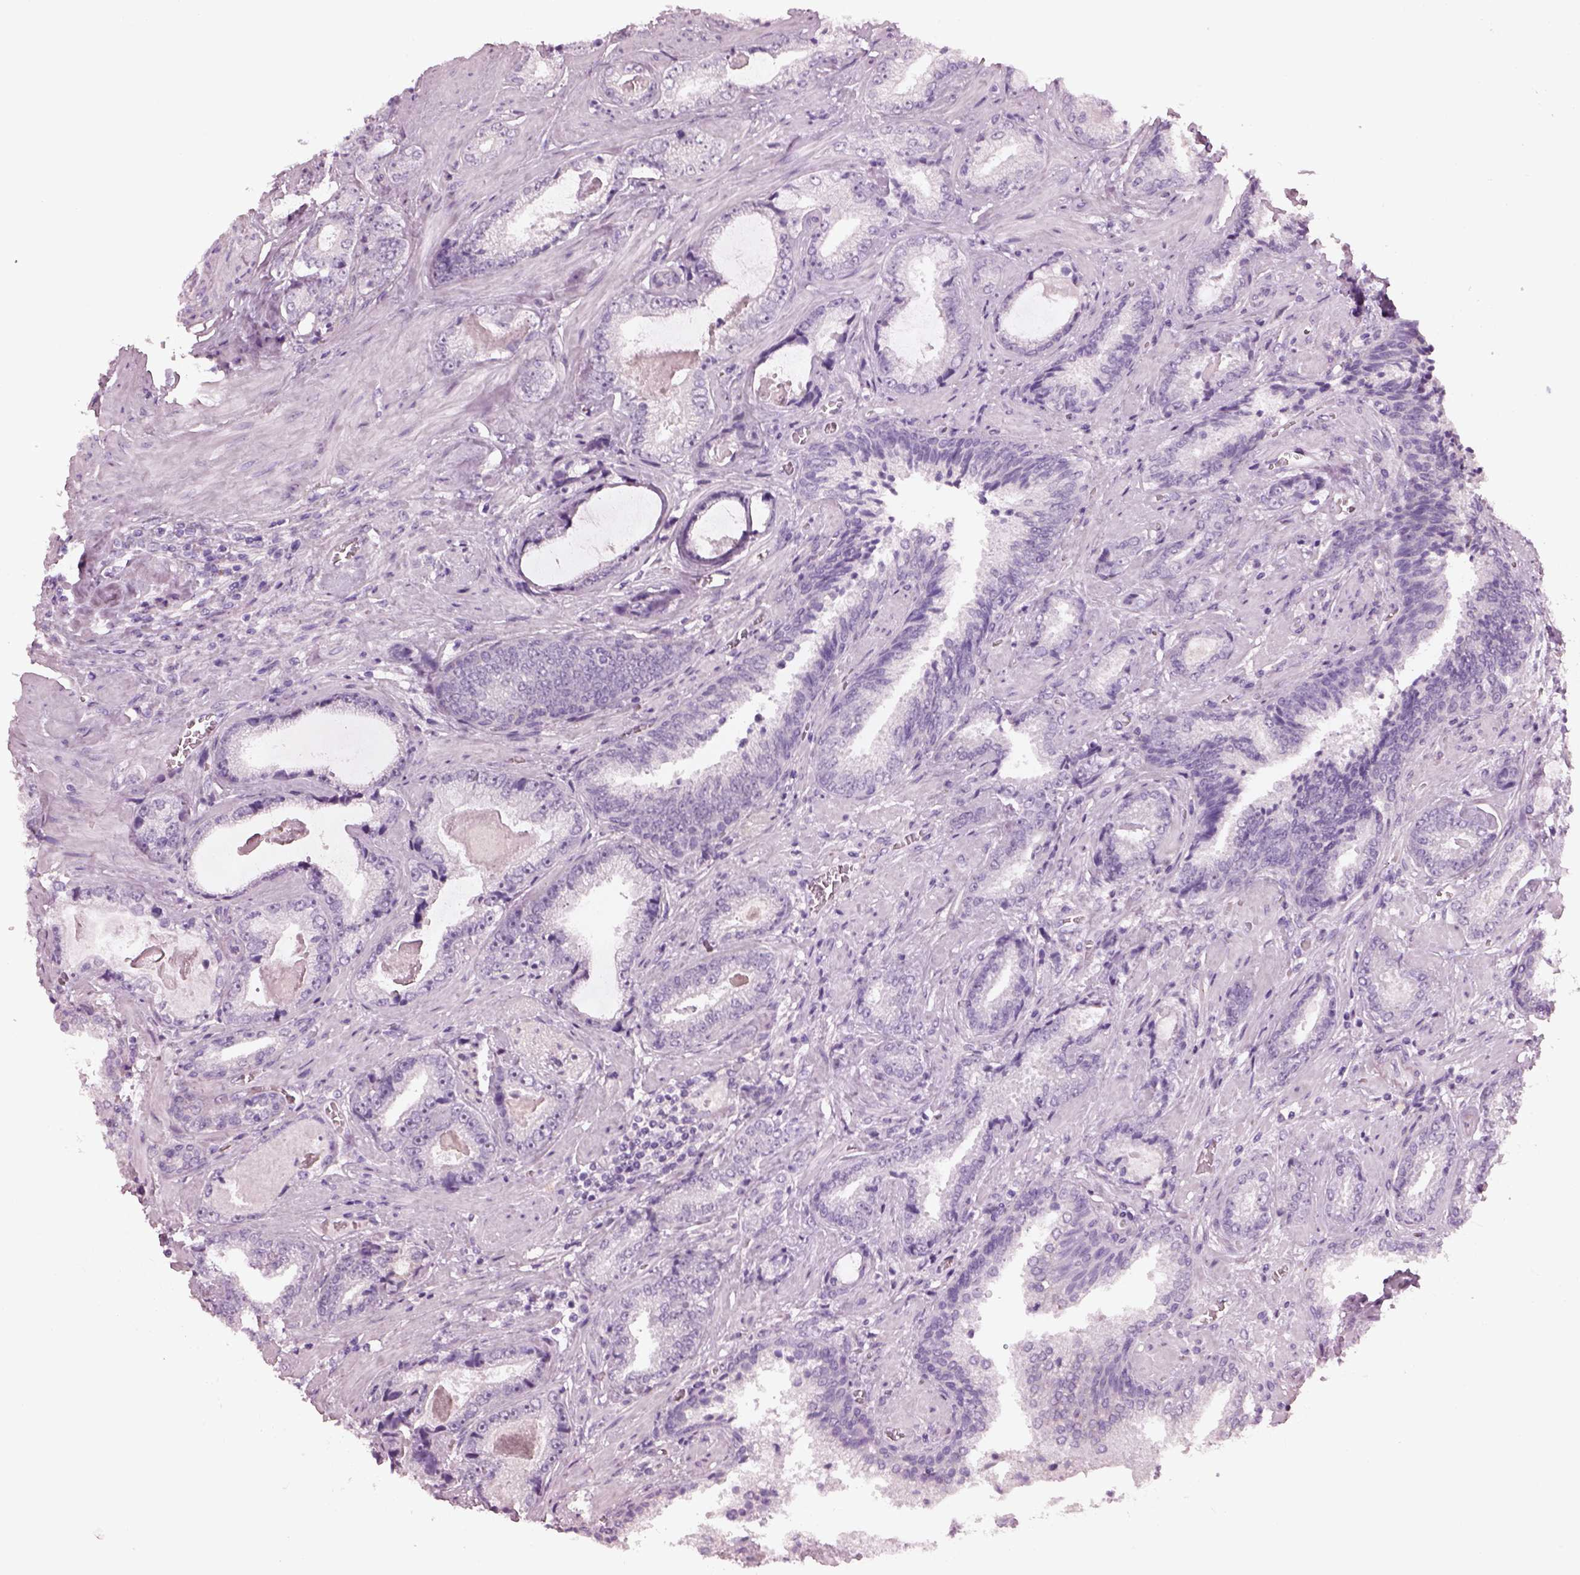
{"staining": {"intensity": "negative", "quantity": "none", "location": "none"}, "tissue": "prostate cancer", "cell_type": "Tumor cells", "image_type": "cancer", "snomed": [{"axis": "morphology", "description": "Adenocarcinoma, Low grade"}, {"axis": "topography", "description": "Prostate"}], "caption": "The micrograph displays no significant positivity in tumor cells of prostate cancer (low-grade adenocarcinoma). The staining is performed using DAB brown chromogen with nuclei counter-stained in using hematoxylin.", "gene": "CACNG4", "patient": {"sex": "male", "age": 61}}